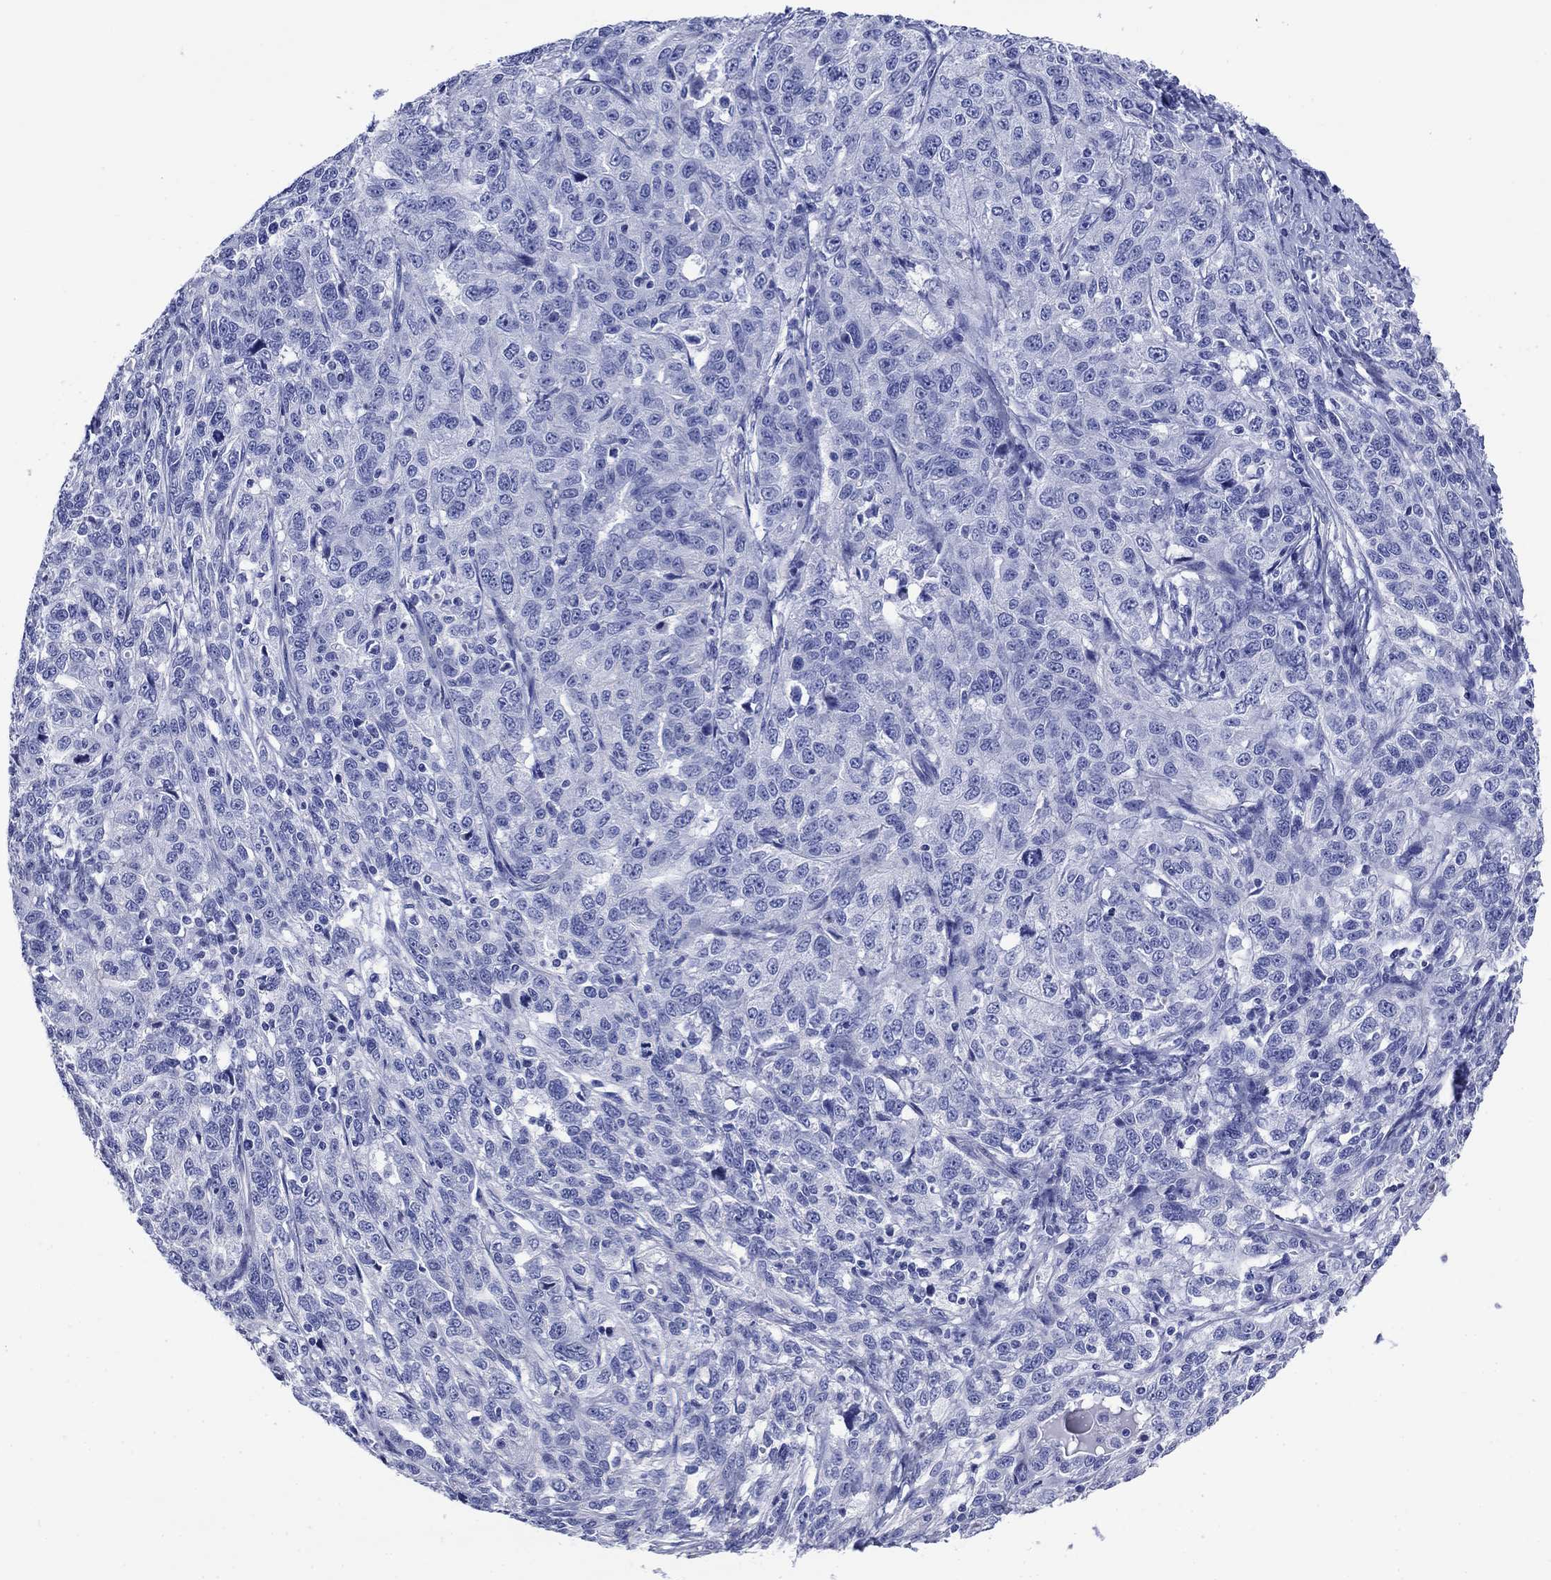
{"staining": {"intensity": "negative", "quantity": "none", "location": "none"}, "tissue": "ovarian cancer", "cell_type": "Tumor cells", "image_type": "cancer", "snomed": [{"axis": "morphology", "description": "Cystadenocarcinoma, serous, NOS"}, {"axis": "topography", "description": "Ovary"}], "caption": "This is a micrograph of immunohistochemistry (IHC) staining of ovarian serous cystadenocarcinoma, which shows no positivity in tumor cells.", "gene": "SLC1A2", "patient": {"sex": "female", "age": 71}}